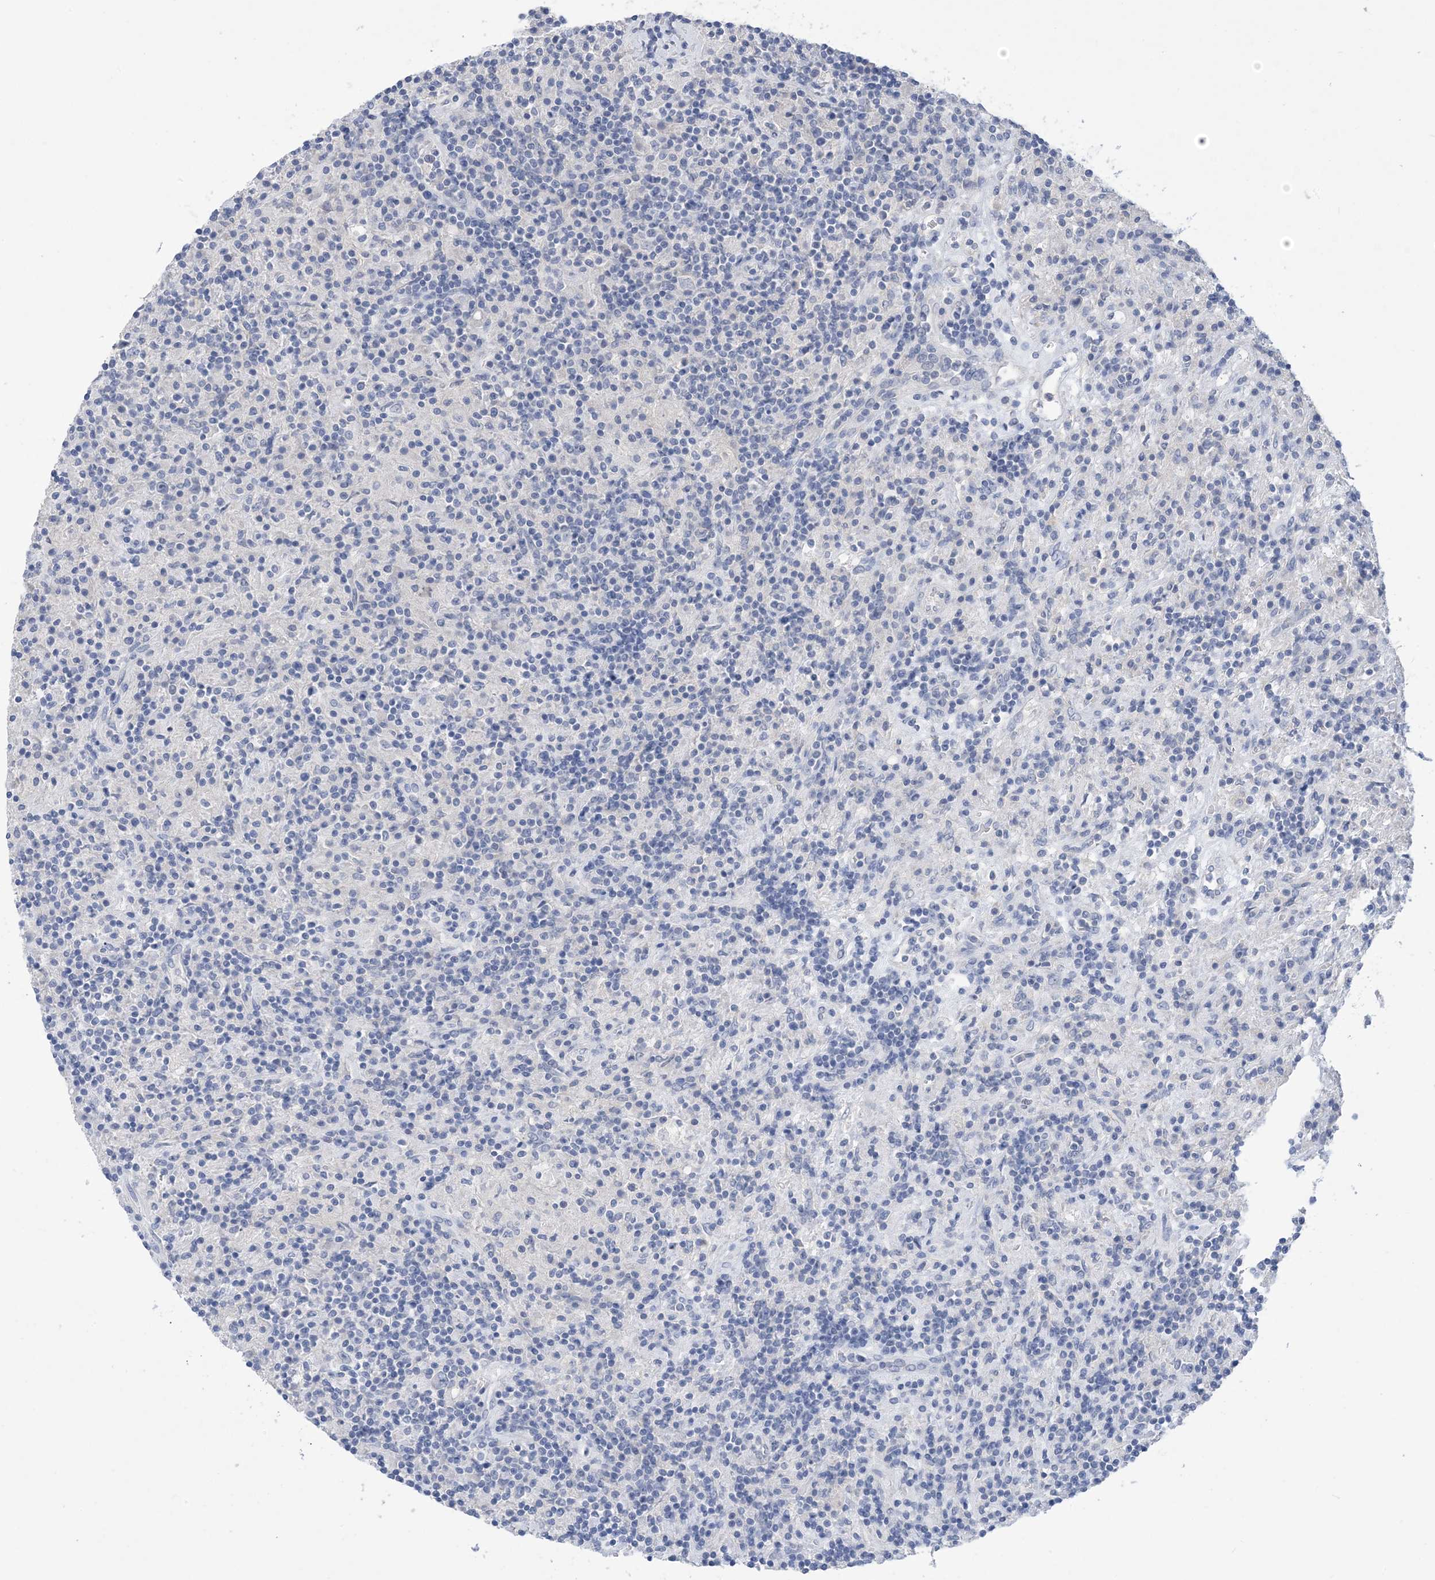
{"staining": {"intensity": "negative", "quantity": "none", "location": "none"}, "tissue": "lymphoma", "cell_type": "Tumor cells", "image_type": "cancer", "snomed": [{"axis": "morphology", "description": "Hodgkin's disease, NOS"}, {"axis": "topography", "description": "Lymph node"}], "caption": "The IHC image has no significant expression in tumor cells of Hodgkin's disease tissue. (DAB immunohistochemistry (IHC) with hematoxylin counter stain).", "gene": "DSC3", "patient": {"sex": "male", "age": 70}}